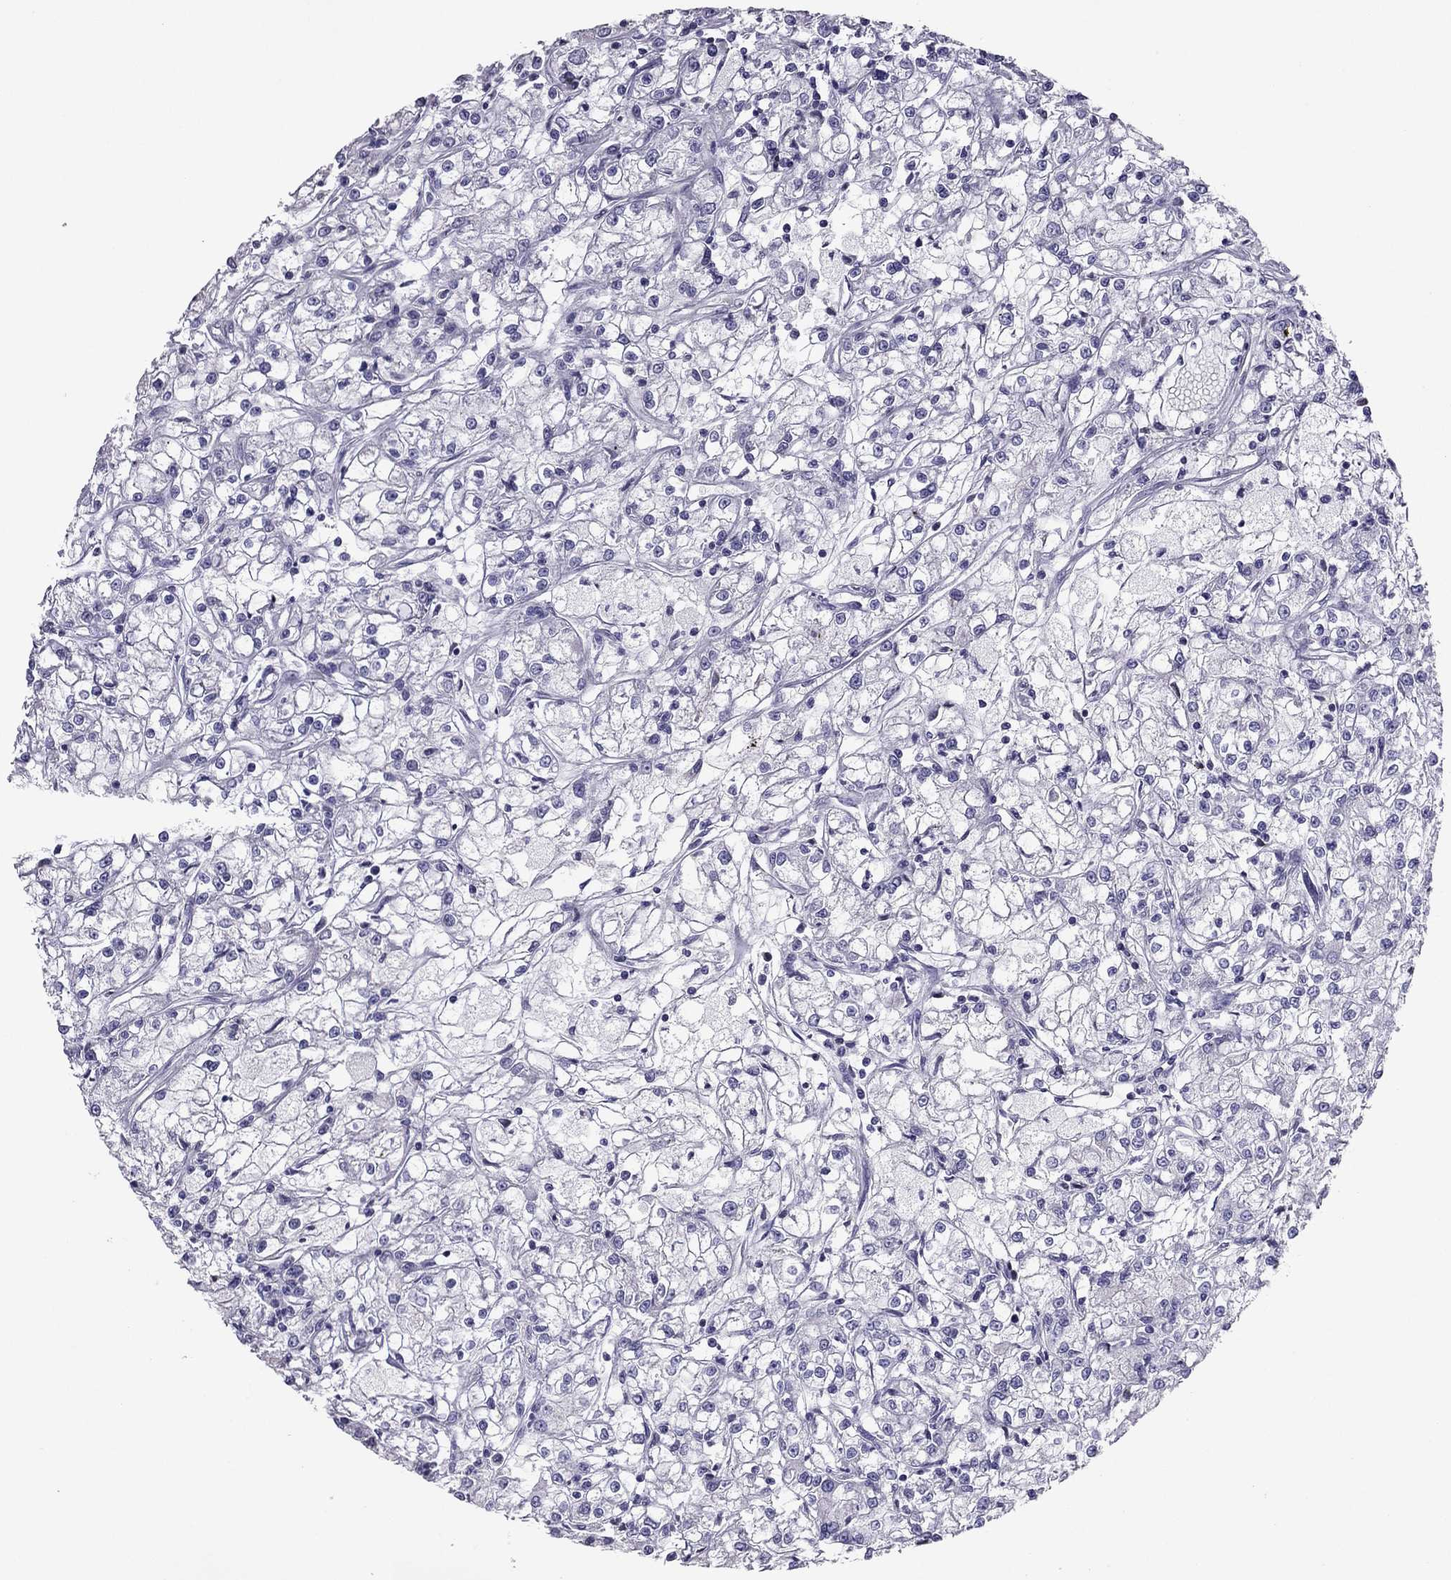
{"staining": {"intensity": "negative", "quantity": "none", "location": "none"}, "tissue": "renal cancer", "cell_type": "Tumor cells", "image_type": "cancer", "snomed": [{"axis": "morphology", "description": "Adenocarcinoma, NOS"}, {"axis": "topography", "description": "Kidney"}], "caption": "An image of human renal cancer (adenocarcinoma) is negative for staining in tumor cells. Brightfield microscopy of immunohistochemistry stained with DAB (brown) and hematoxylin (blue), captured at high magnification.", "gene": "RGS8", "patient": {"sex": "female", "age": 59}}